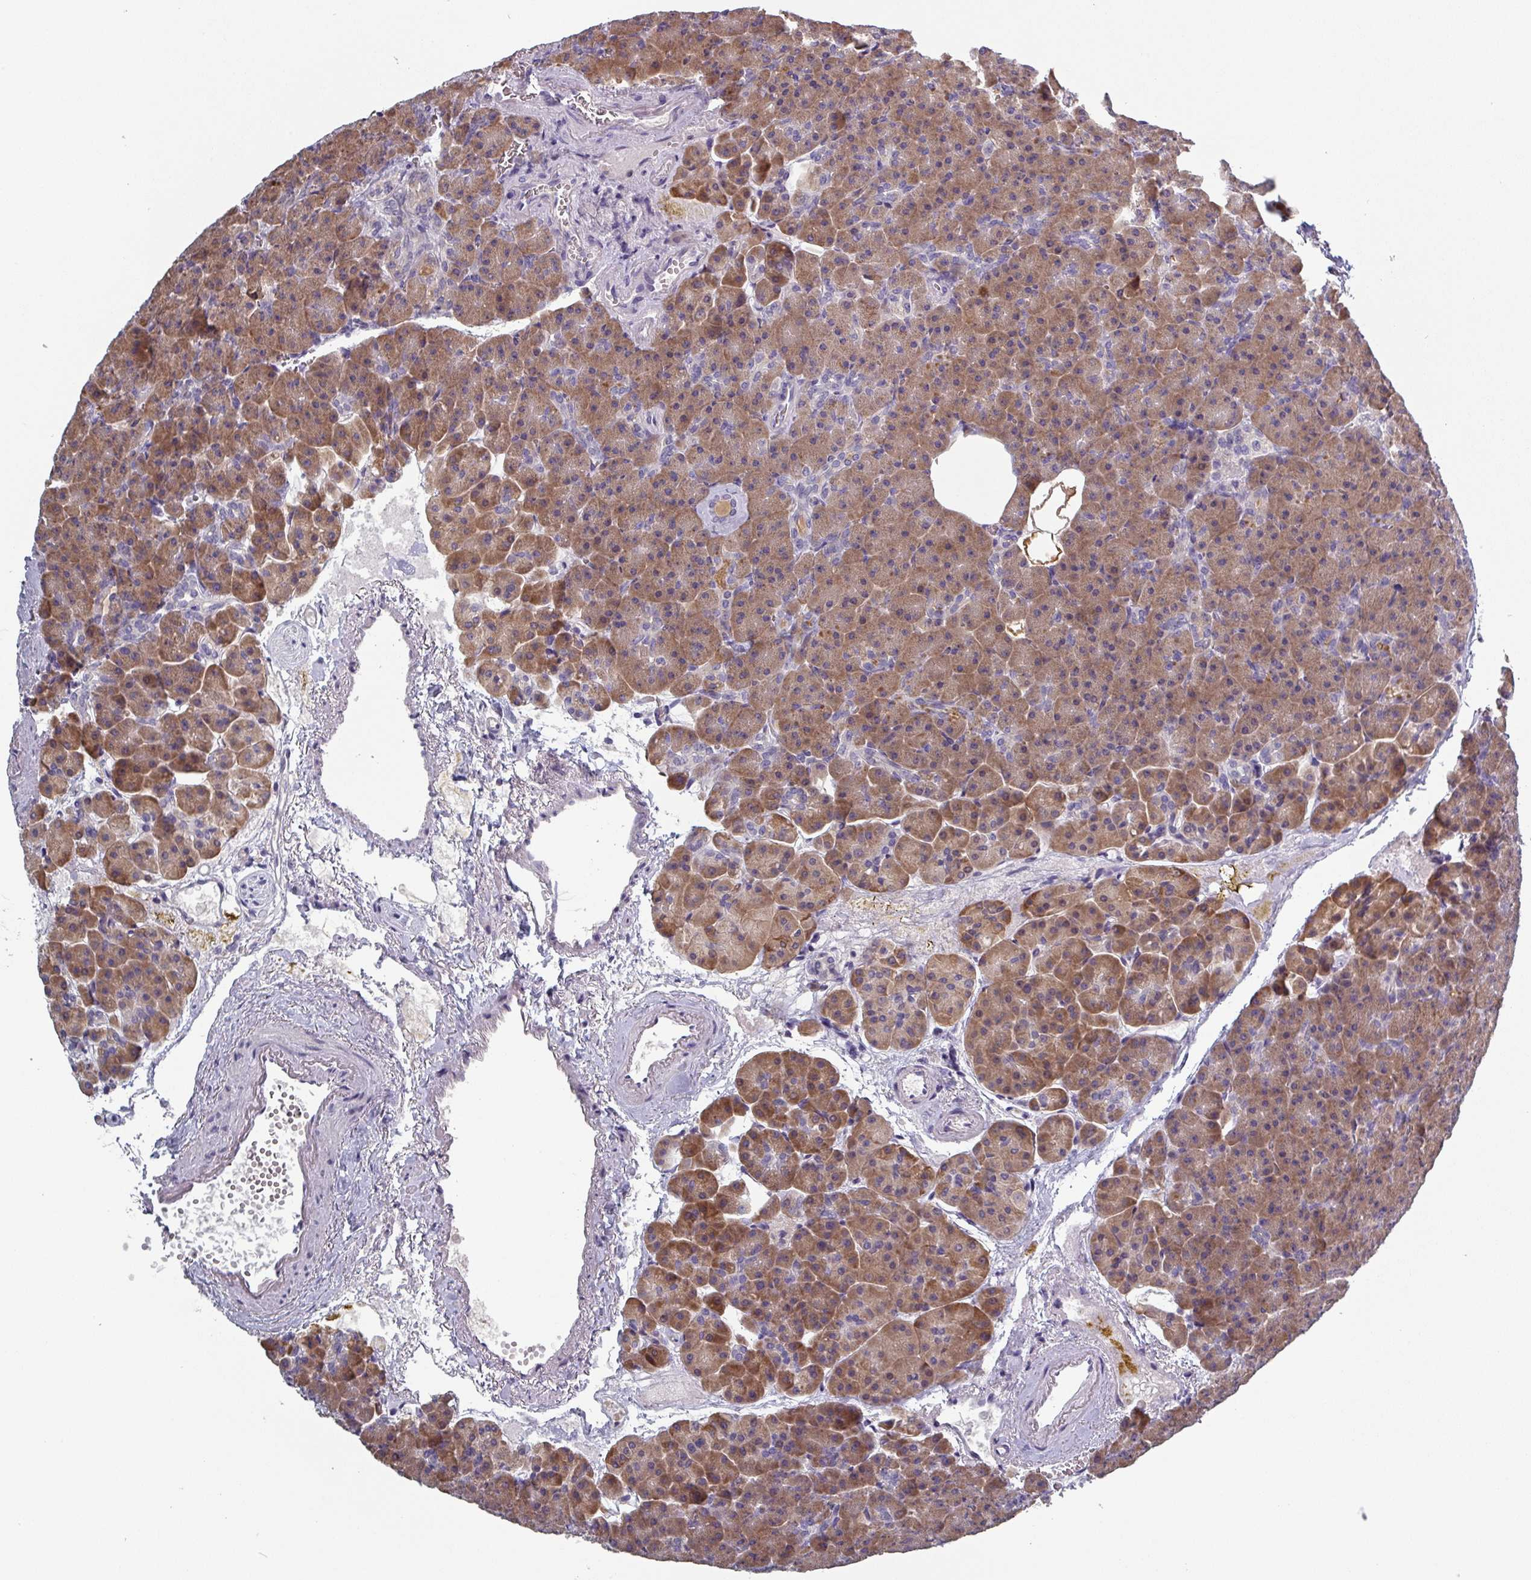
{"staining": {"intensity": "moderate", "quantity": ">75%", "location": "cytoplasmic/membranous"}, "tissue": "pancreas", "cell_type": "Exocrine glandular cells", "image_type": "normal", "snomed": [{"axis": "morphology", "description": "Normal tissue, NOS"}, {"axis": "topography", "description": "Pancreas"}], "caption": "A high-resolution photomicrograph shows IHC staining of normal pancreas, which exhibits moderate cytoplasmic/membranous positivity in approximately >75% of exocrine glandular cells.", "gene": "PRAMEF7", "patient": {"sex": "female", "age": 74}}